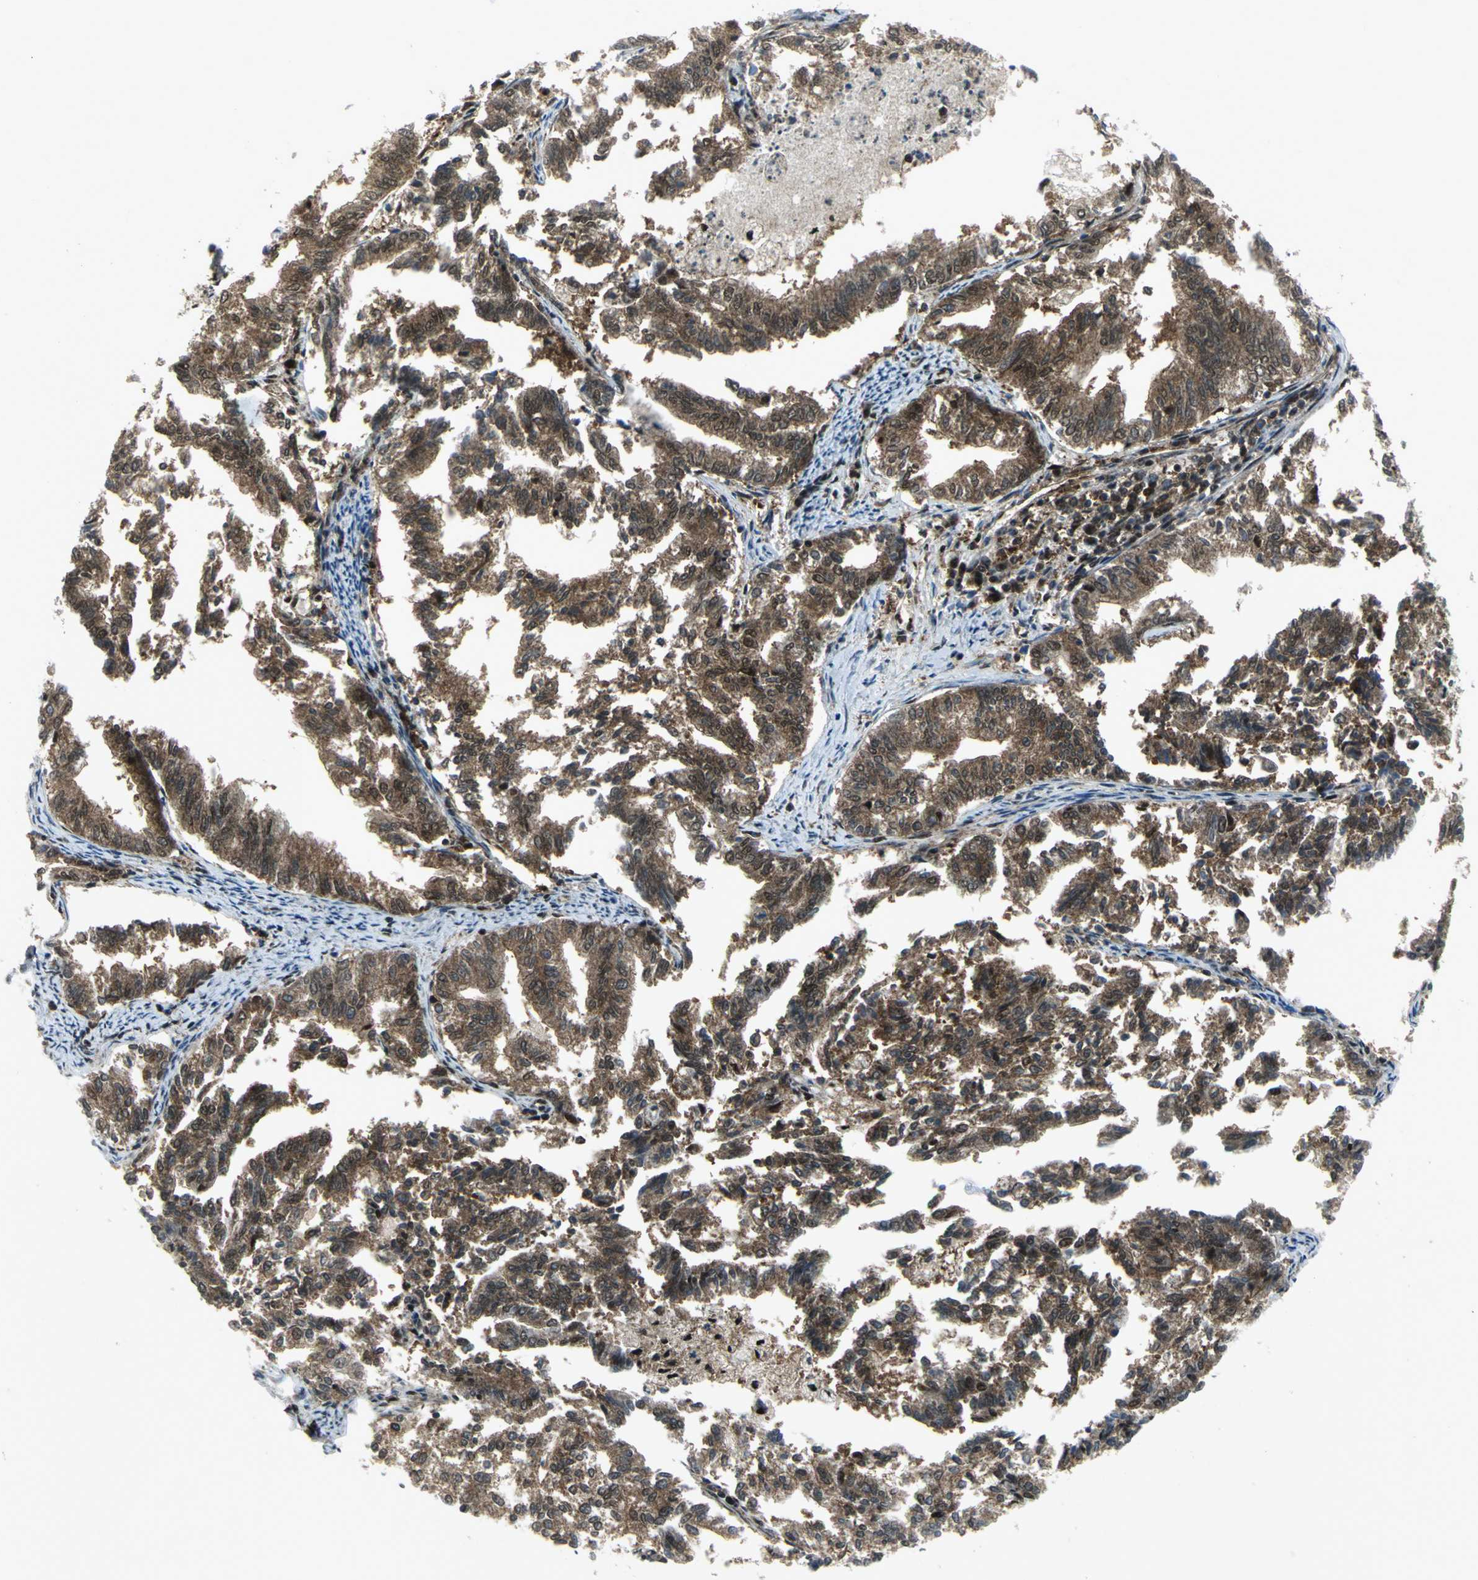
{"staining": {"intensity": "moderate", "quantity": ">75%", "location": "cytoplasmic/membranous,nuclear"}, "tissue": "endometrial cancer", "cell_type": "Tumor cells", "image_type": "cancer", "snomed": [{"axis": "morphology", "description": "Adenocarcinoma, NOS"}, {"axis": "topography", "description": "Endometrium"}], "caption": "Immunohistochemistry (DAB) staining of human adenocarcinoma (endometrial) reveals moderate cytoplasmic/membranous and nuclear protein expression in about >75% of tumor cells.", "gene": "PSMA4", "patient": {"sex": "female", "age": 79}}